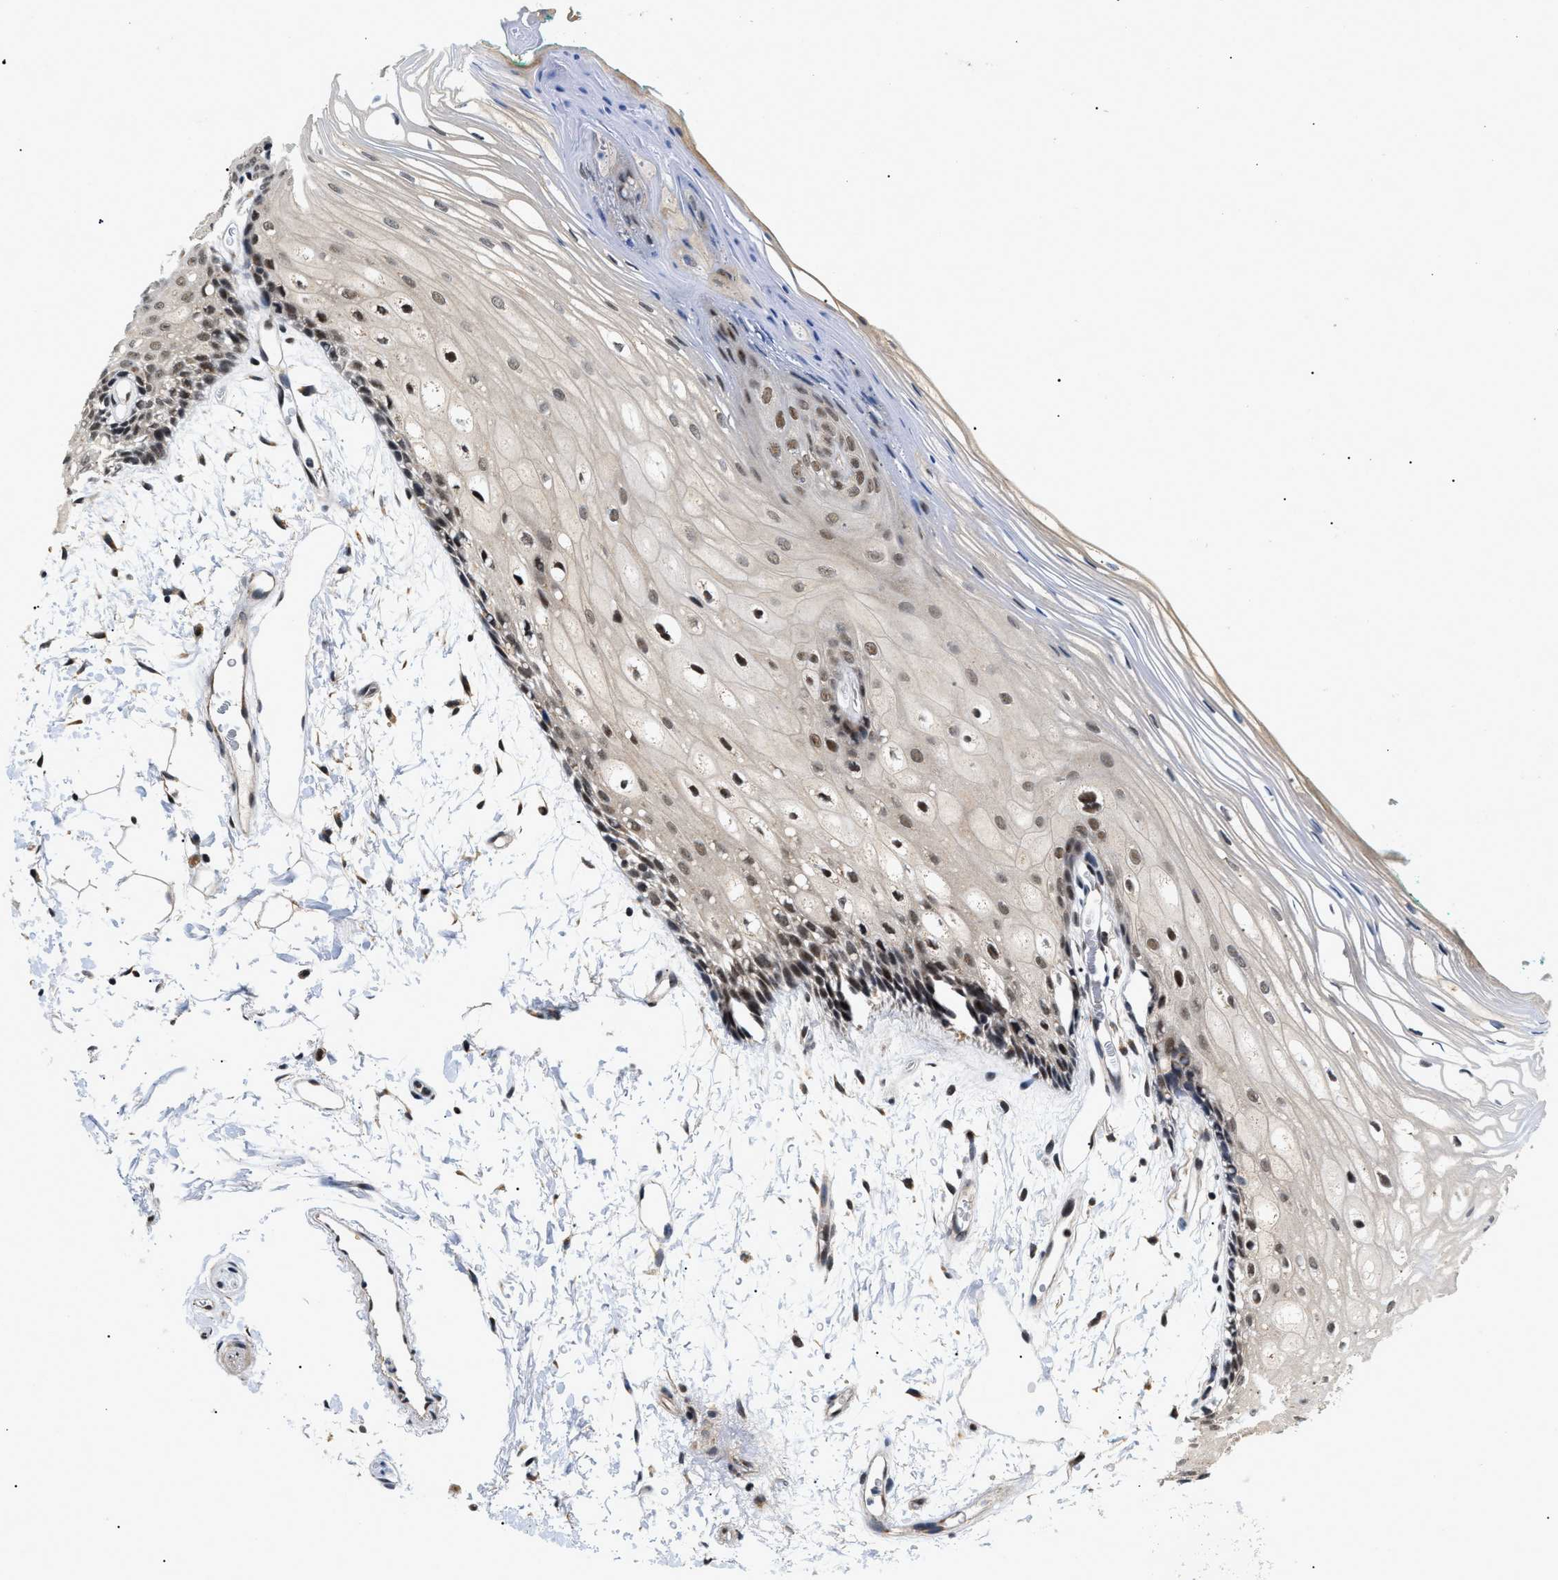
{"staining": {"intensity": "weak", "quantity": ">75%", "location": "nuclear"}, "tissue": "oral mucosa", "cell_type": "Squamous epithelial cells", "image_type": "normal", "snomed": [{"axis": "morphology", "description": "Normal tissue, NOS"}, {"axis": "topography", "description": "Skeletal muscle"}, {"axis": "topography", "description": "Oral tissue"}, {"axis": "topography", "description": "Peripheral nerve tissue"}], "caption": "Immunohistochemical staining of benign oral mucosa exhibits weak nuclear protein positivity in approximately >75% of squamous epithelial cells. Nuclei are stained in blue.", "gene": "ZBTB11", "patient": {"sex": "female", "age": 84}}